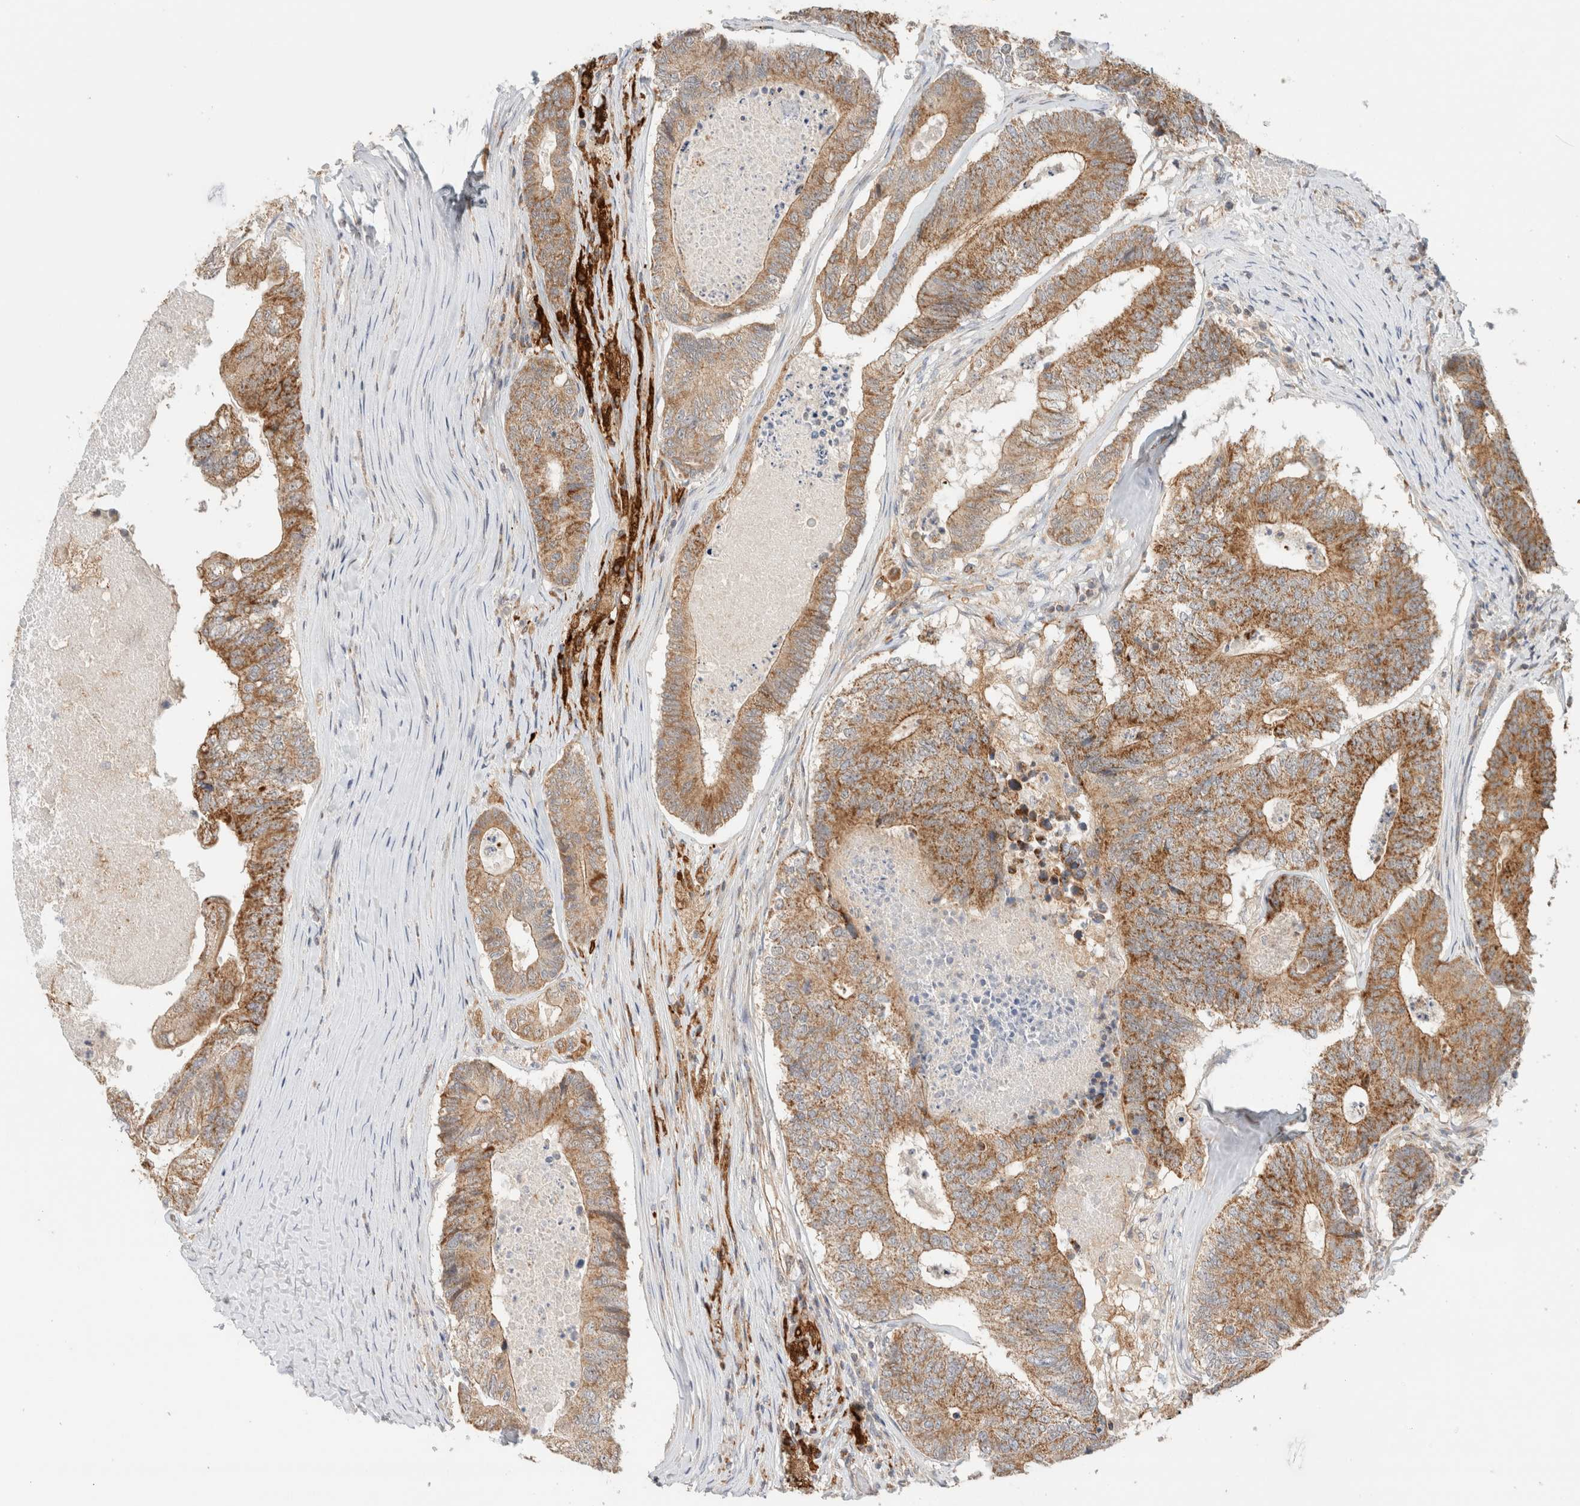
{"staining": {"intensity": "strong", "quantity": "25%-75%", "location": "cytoplasmic/membranous"}, "tissue": "colorectal cancer", "cell_type": "Tumor cells", "image_type": "cancer", "snomed": [{"axis": "morphology", "description": "Adenocarcinoma, NOS"}, {"axis": "topography", "description": "Colon"}], "caption": "Tumor cells reveal high levels of strong cytoplasmic/membranous expression in about 25%-75% of cells in human colorectal cancer (adenocarcinoma). (DAB (3,3'-diaminobenzidine) IHC, brown staining for protein, blue staining for nuclei).", "gene": "MRM3", "patient": {"sex": "female", "age": 67}}